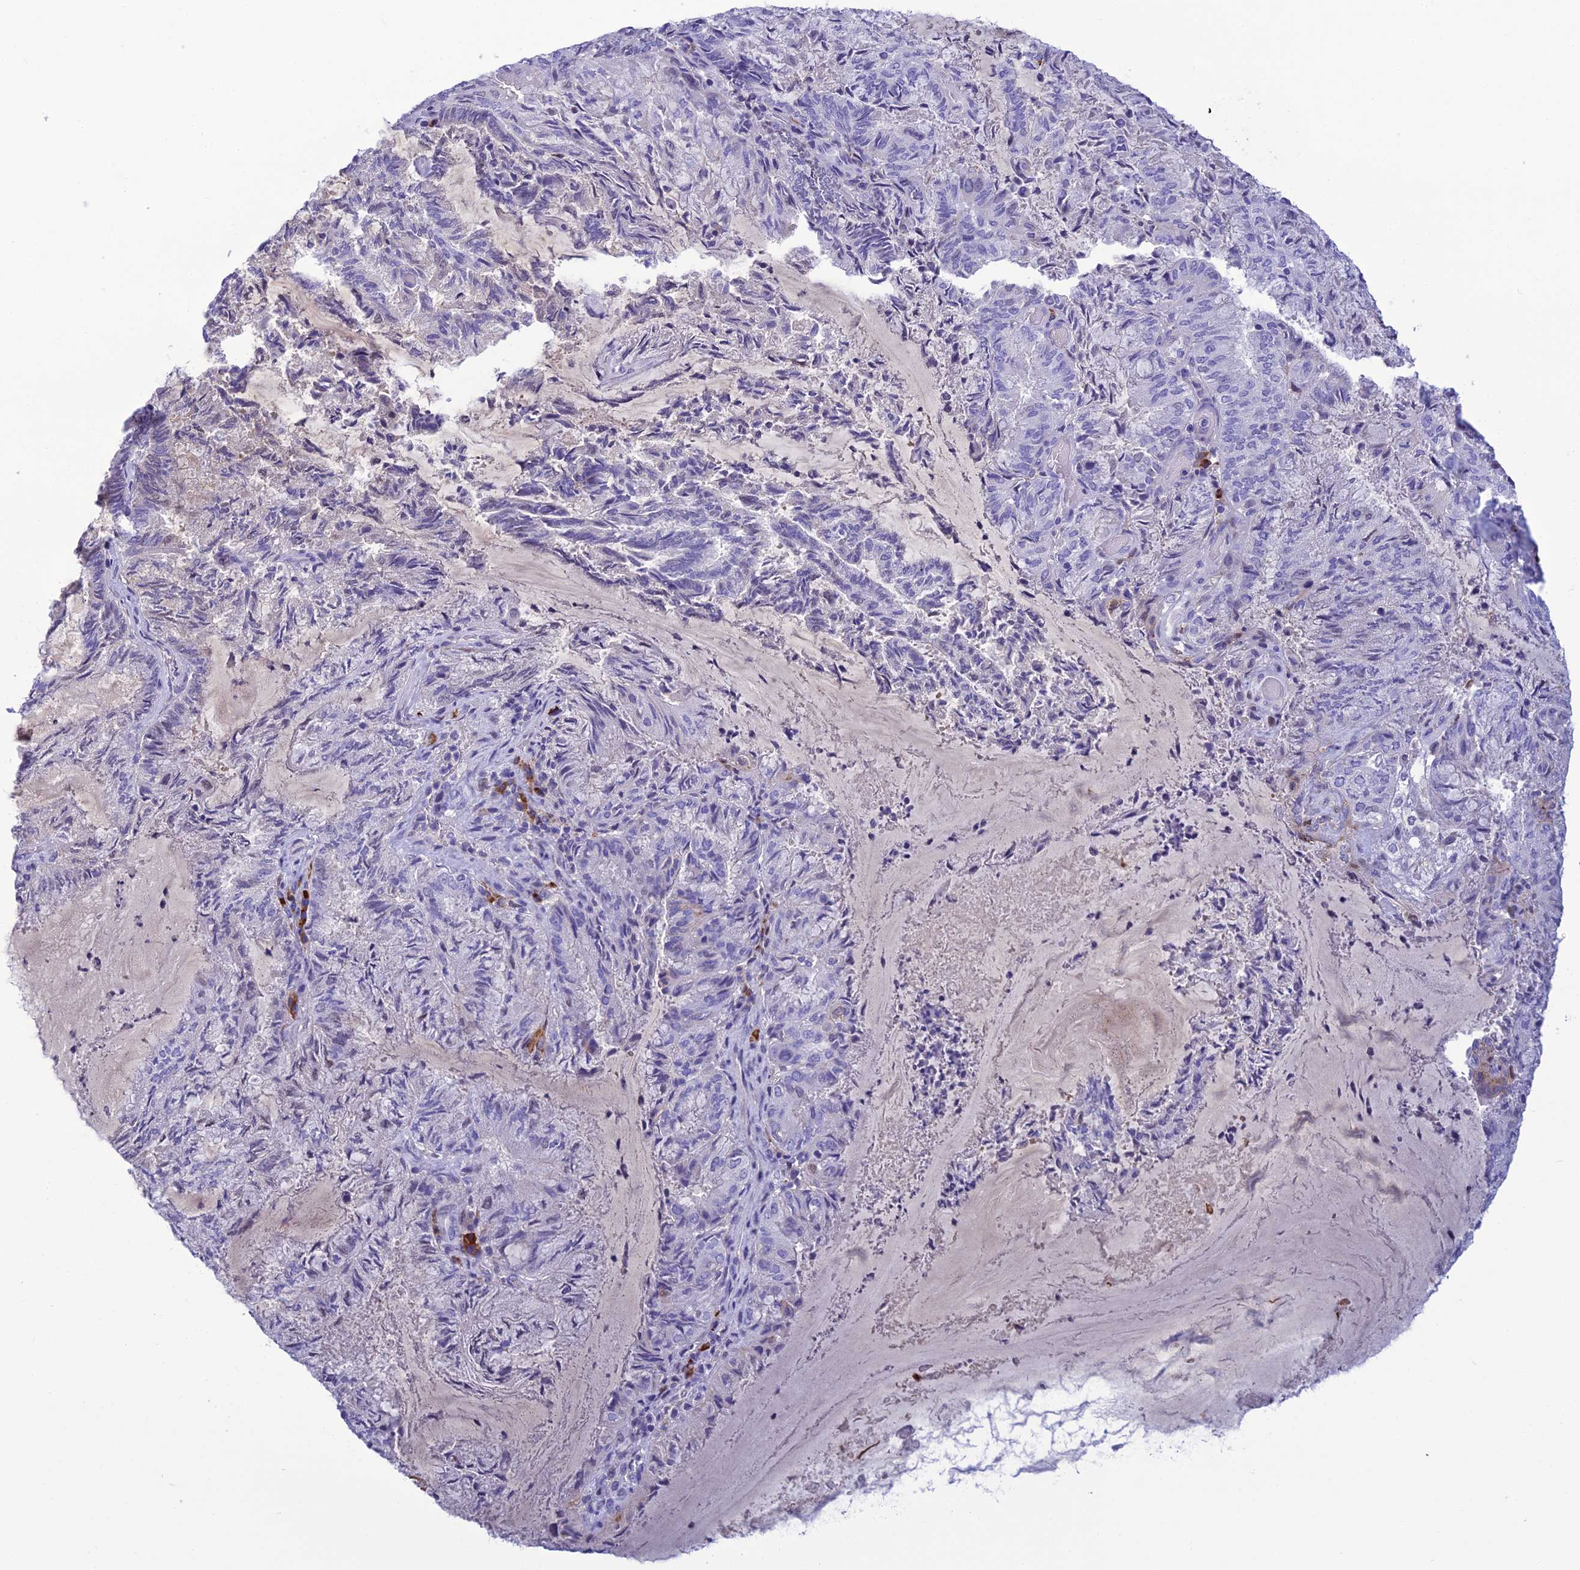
{"staining": {"intensity": "negative", "quantity": "none", "location": "none"}, "tissue": "endometrial cancer", "cell_type": "Tumor cells", "image_type": "cancer", "snomed": [{"axis": "morphology", "description": "Adenocarcinoma, NOS"}, {"axis": "topography", "description": "Endometrium"}], "caption": "Adenocarcinoma (endometrial) was stained to show a protein in brown. There is no significant staining in tumor cells.", "gene": "CRB2", "patient": {"sex": "female", "age": 80}}